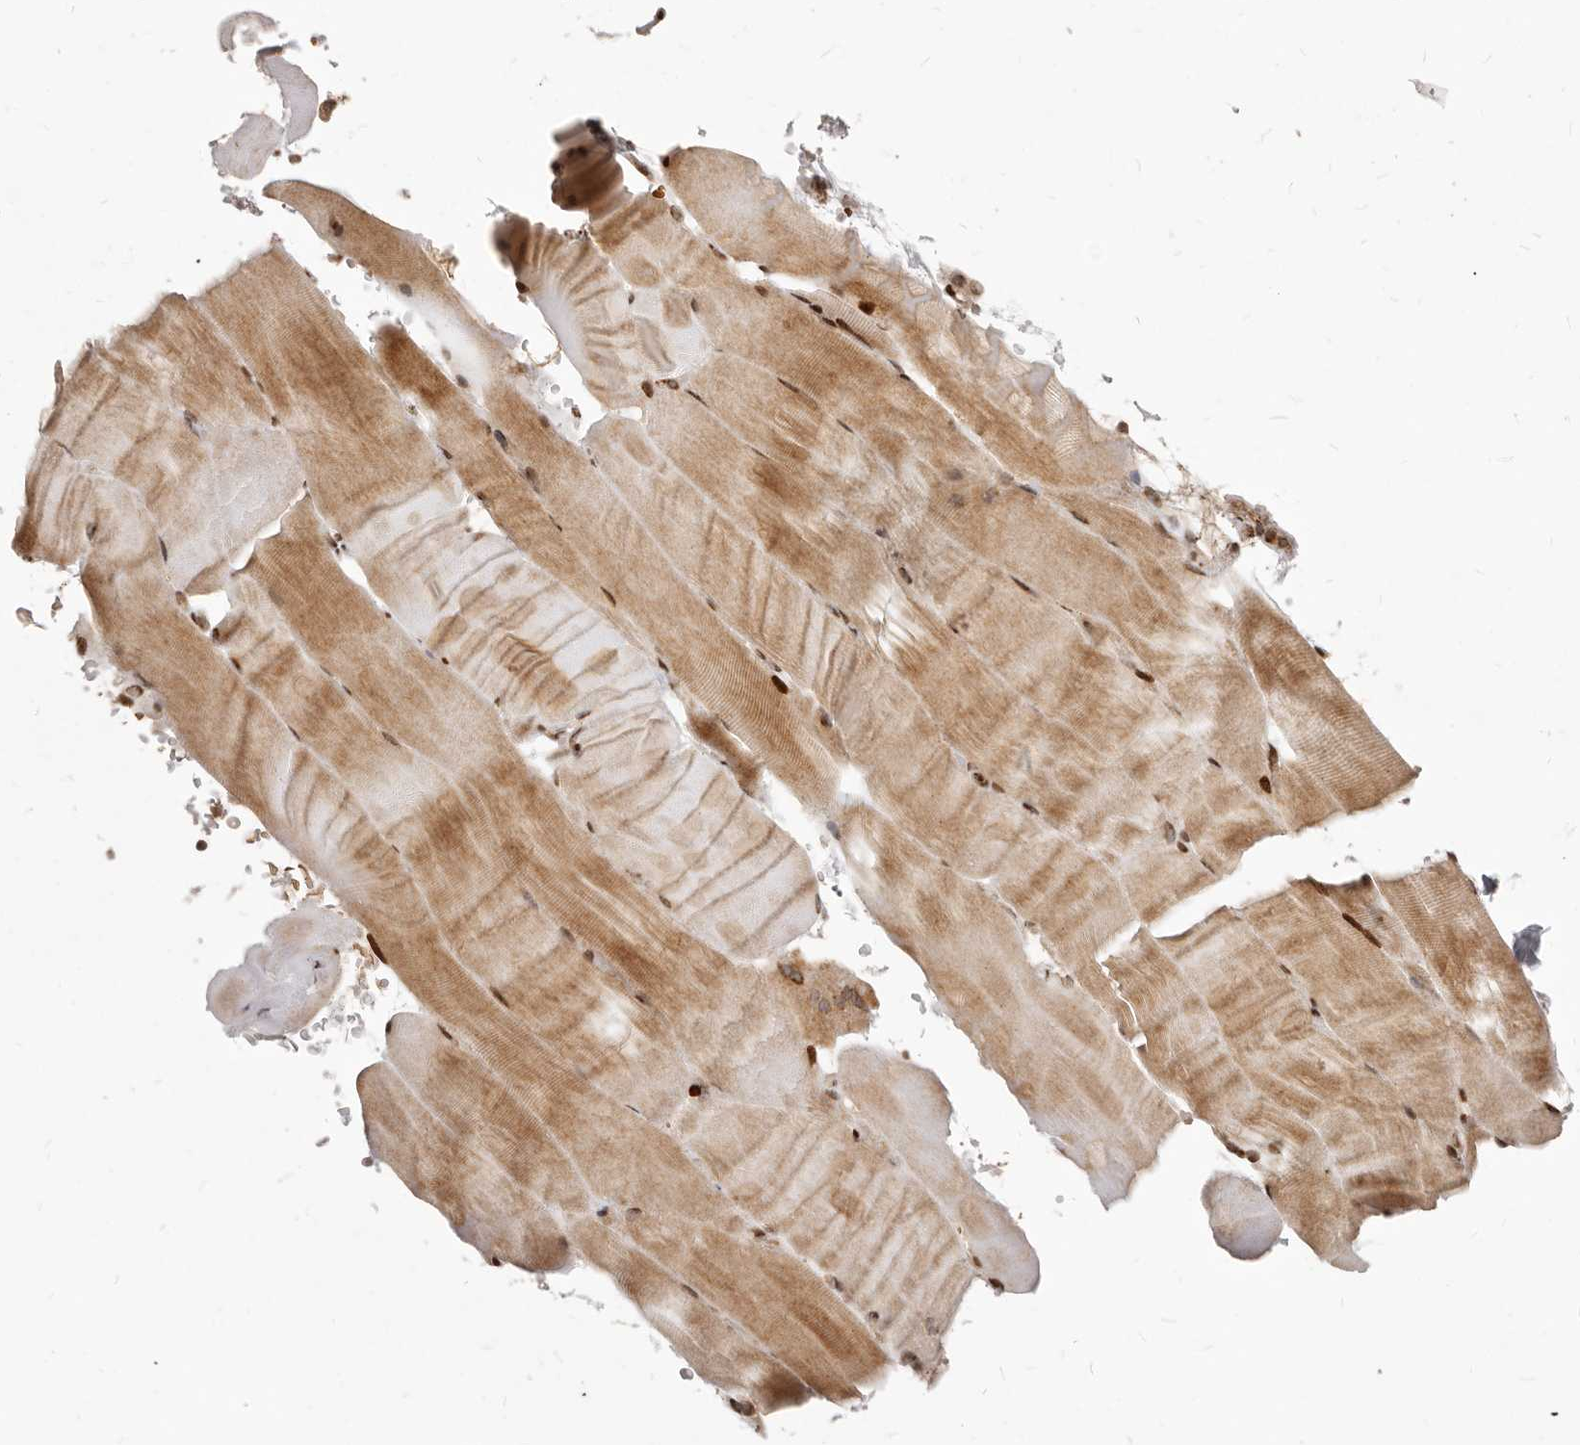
{"staining": {"intensity": "moderate", "quantity": "25%-75%", "location": "cytoplasmic/membranous,nuclear"}, "tissue": "skeletal muscle", "cell_type": "Myocytes", "image_type": "normal", "snomed": [{"axis": "morphology", "description": "Normal tissue, NOS"}, {"axis": "topography", "description": "Skeletal muscle"}, {"axis": "topography", "description": "Parathyroid gland"}], "caption": "The photomicrograph reveals staining of unremarkable skeletal muscle, revealing moderate cytoplasmic/membranous,nuclear protein positivity (brown color) within myocytes.", "gene": "TRIM4", "patient": {"sex": "female", "age": 37}}